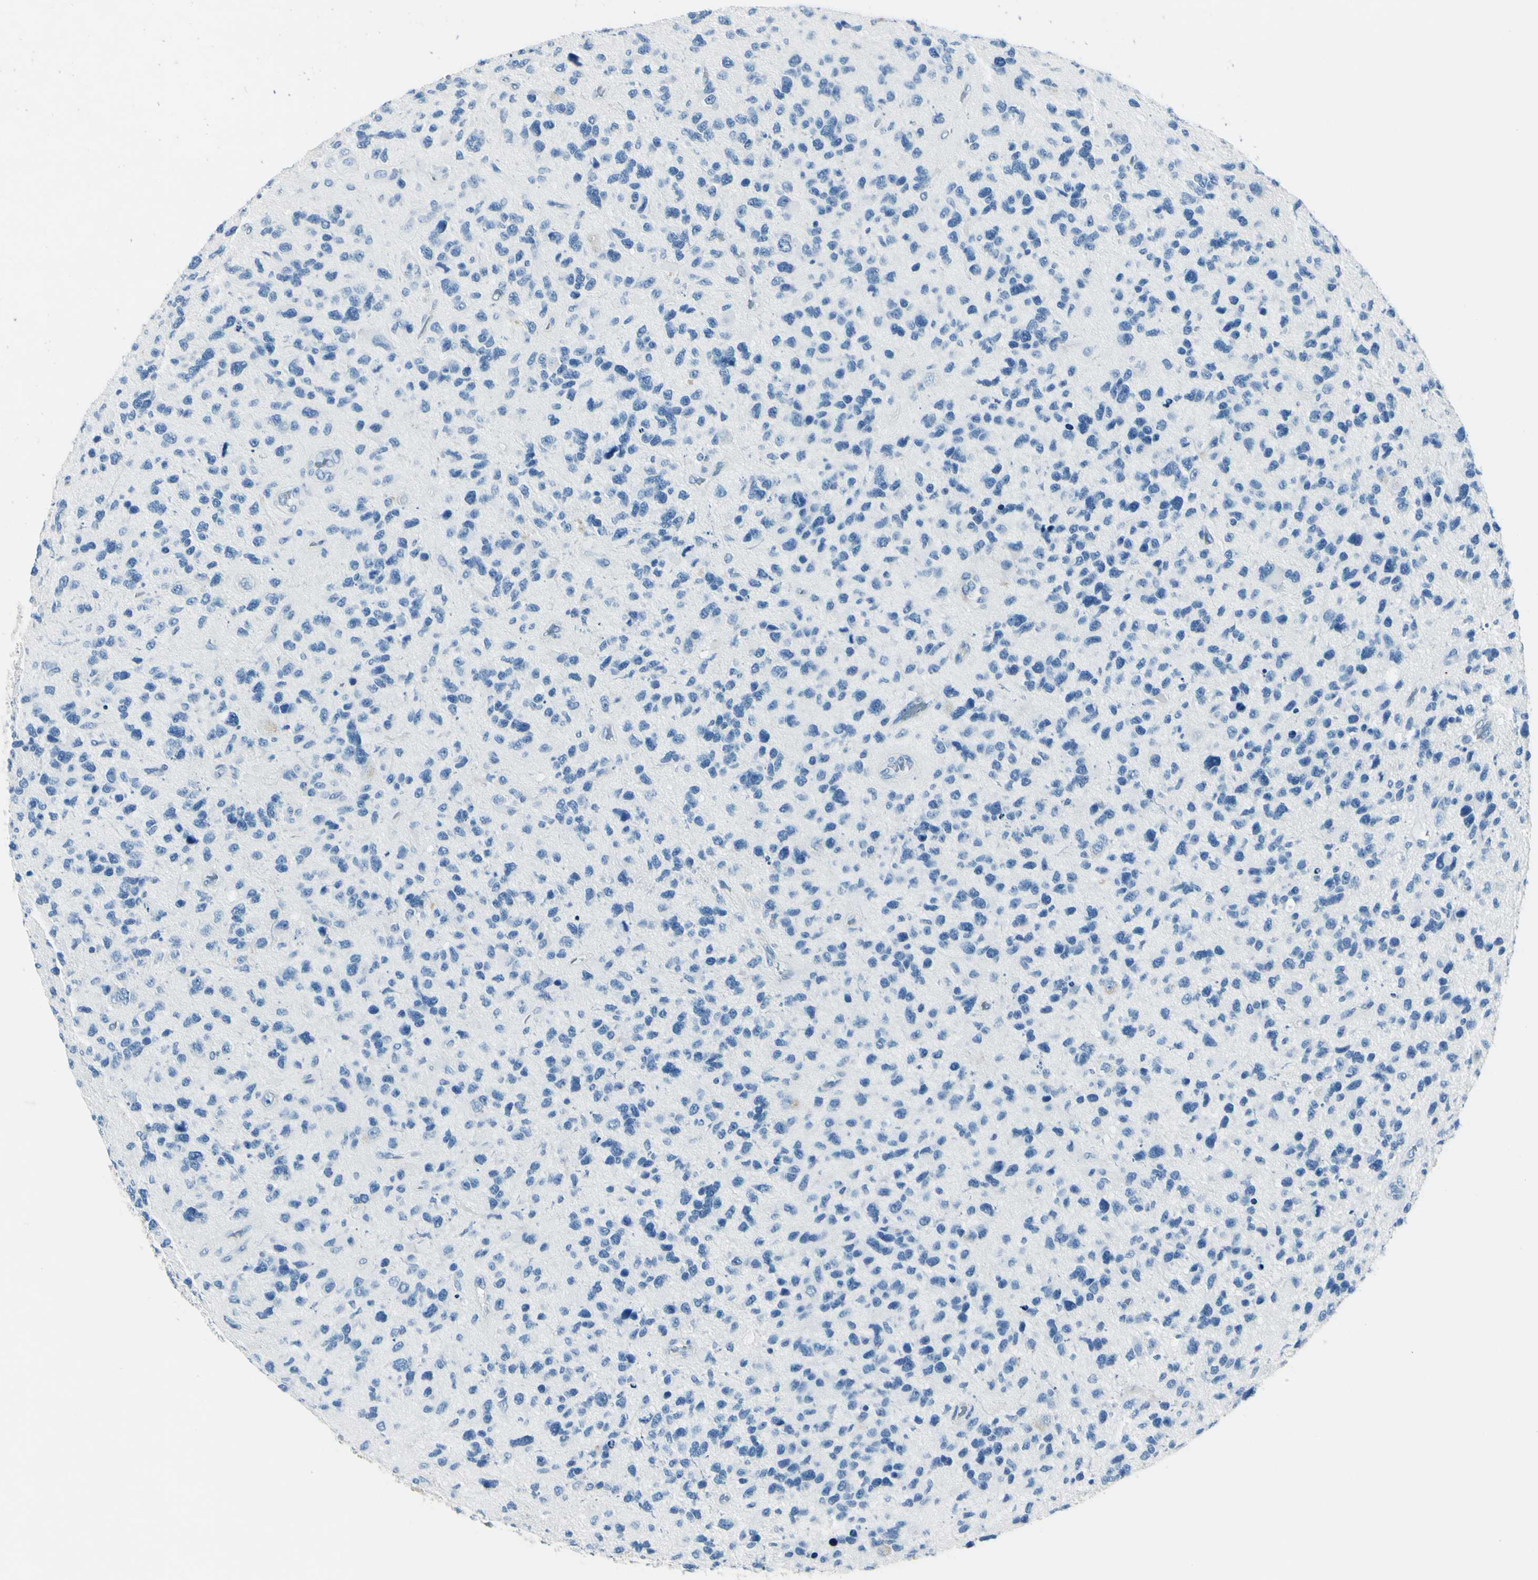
{"staining": {"intensity": "negative", "quantity": "none", "location": "none"}, "tissue": "glioma", "cell_type": "Tumor cells", "image_type": "cancer", "snomed": [{"axis": "morphology", "description": "Glioma, malignant, High grade"}, {"axis": "topography", "description": "Brain"}], "caption": "Image shows no significant protein expression in tumor cells of high-grade glioma (malignant).", "gene": "CDH15", "patient": {"sex": "female", "age": 58}}